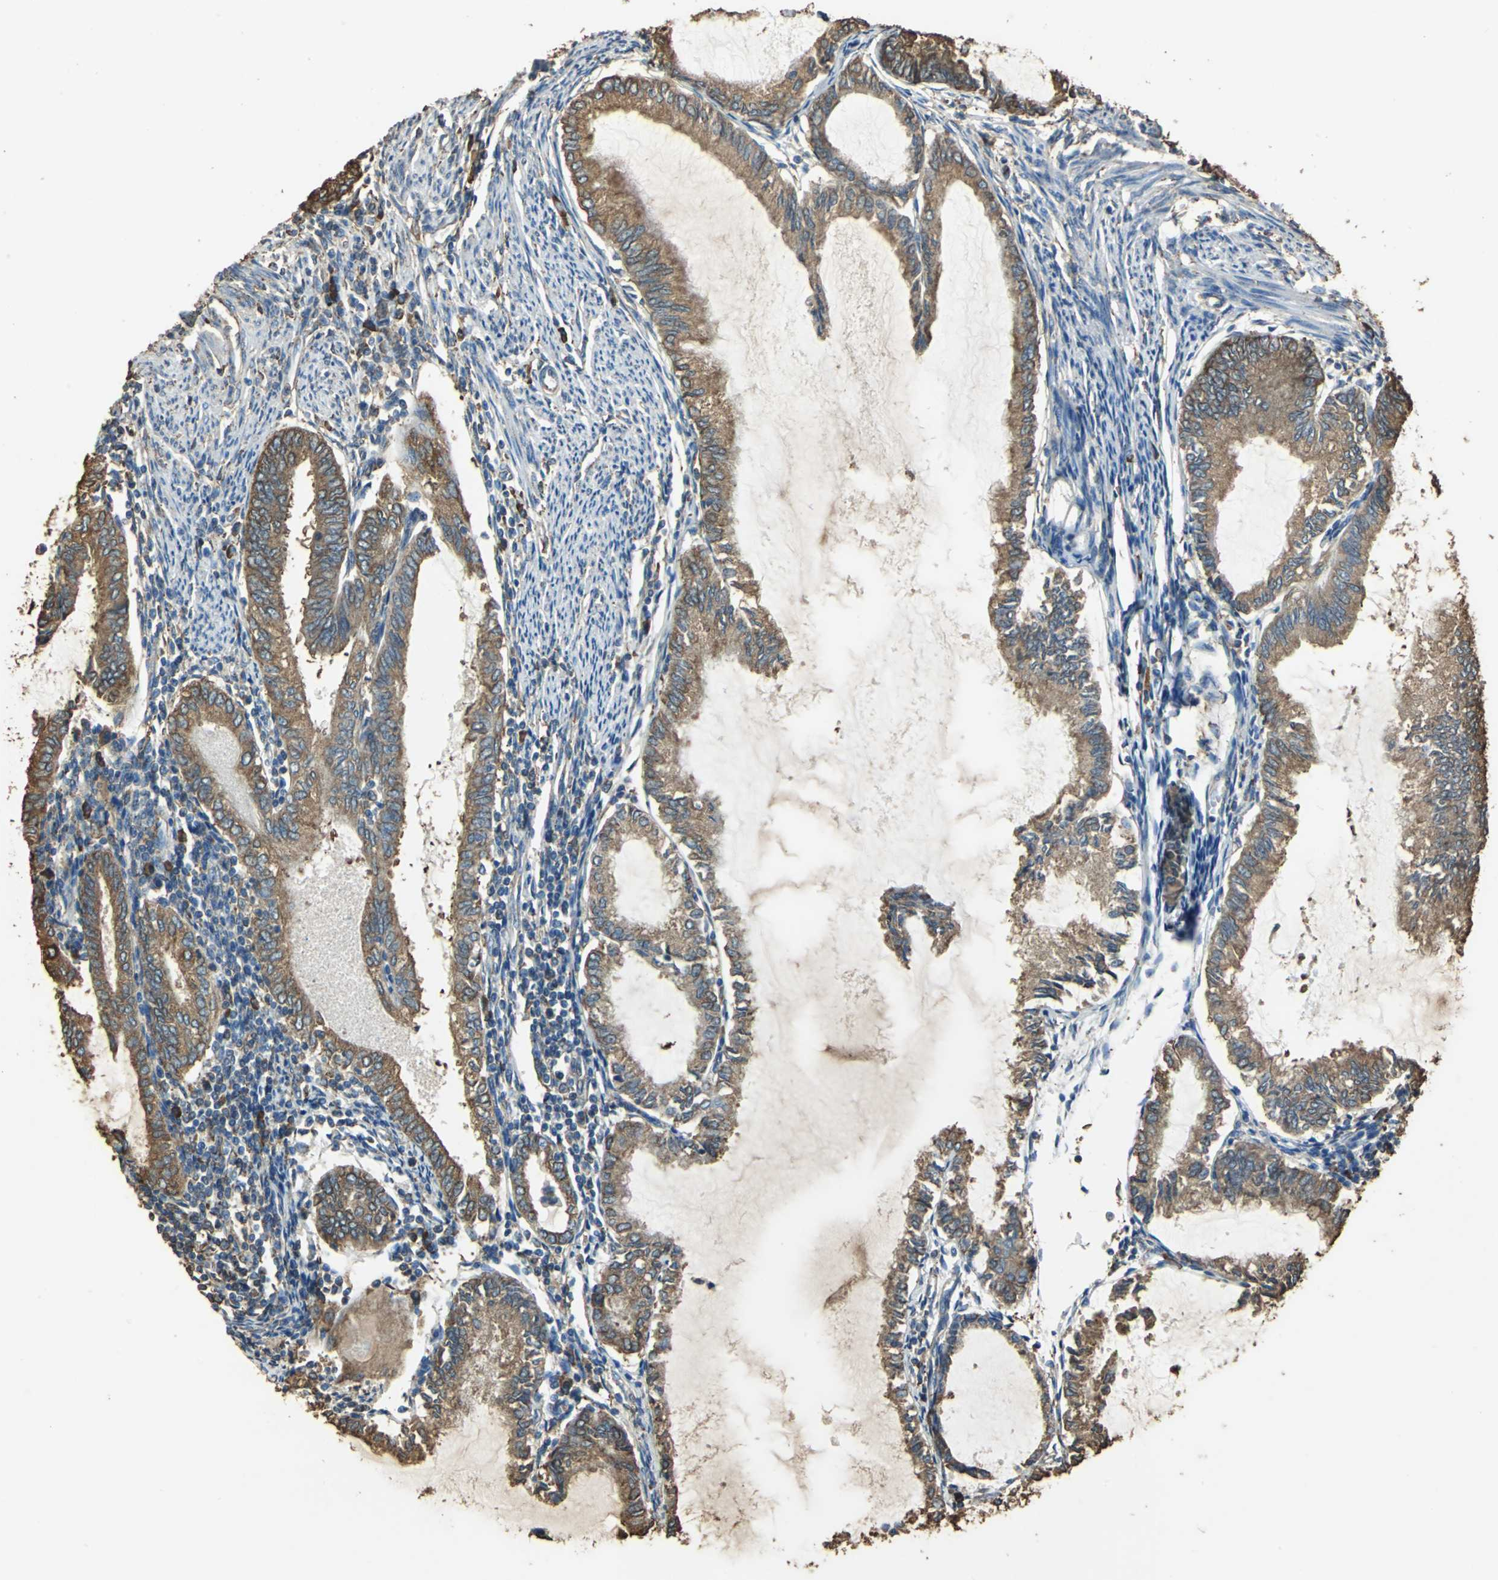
{"staining": {"intensity": "strong", "quantity": ">75%", "location": "cytoplasmic/membranous"}, "tissue": "endometrial cancer", "cell_type": "Tumor cells", "image_type": "cancer", "snomed": [{"axis": "morphology", "description": "Adenocarcinoma, NOS"}, {"axis": "topography", "description": "Endometrium"}], "caption": "Tumor cells show high levels of strong cytoplasmic/membranous staining in approximately >75% of cells in endometrial adenocarcinoma.", "gene": "GPANK1", "patient": {"sex": "female", "age": 86}}